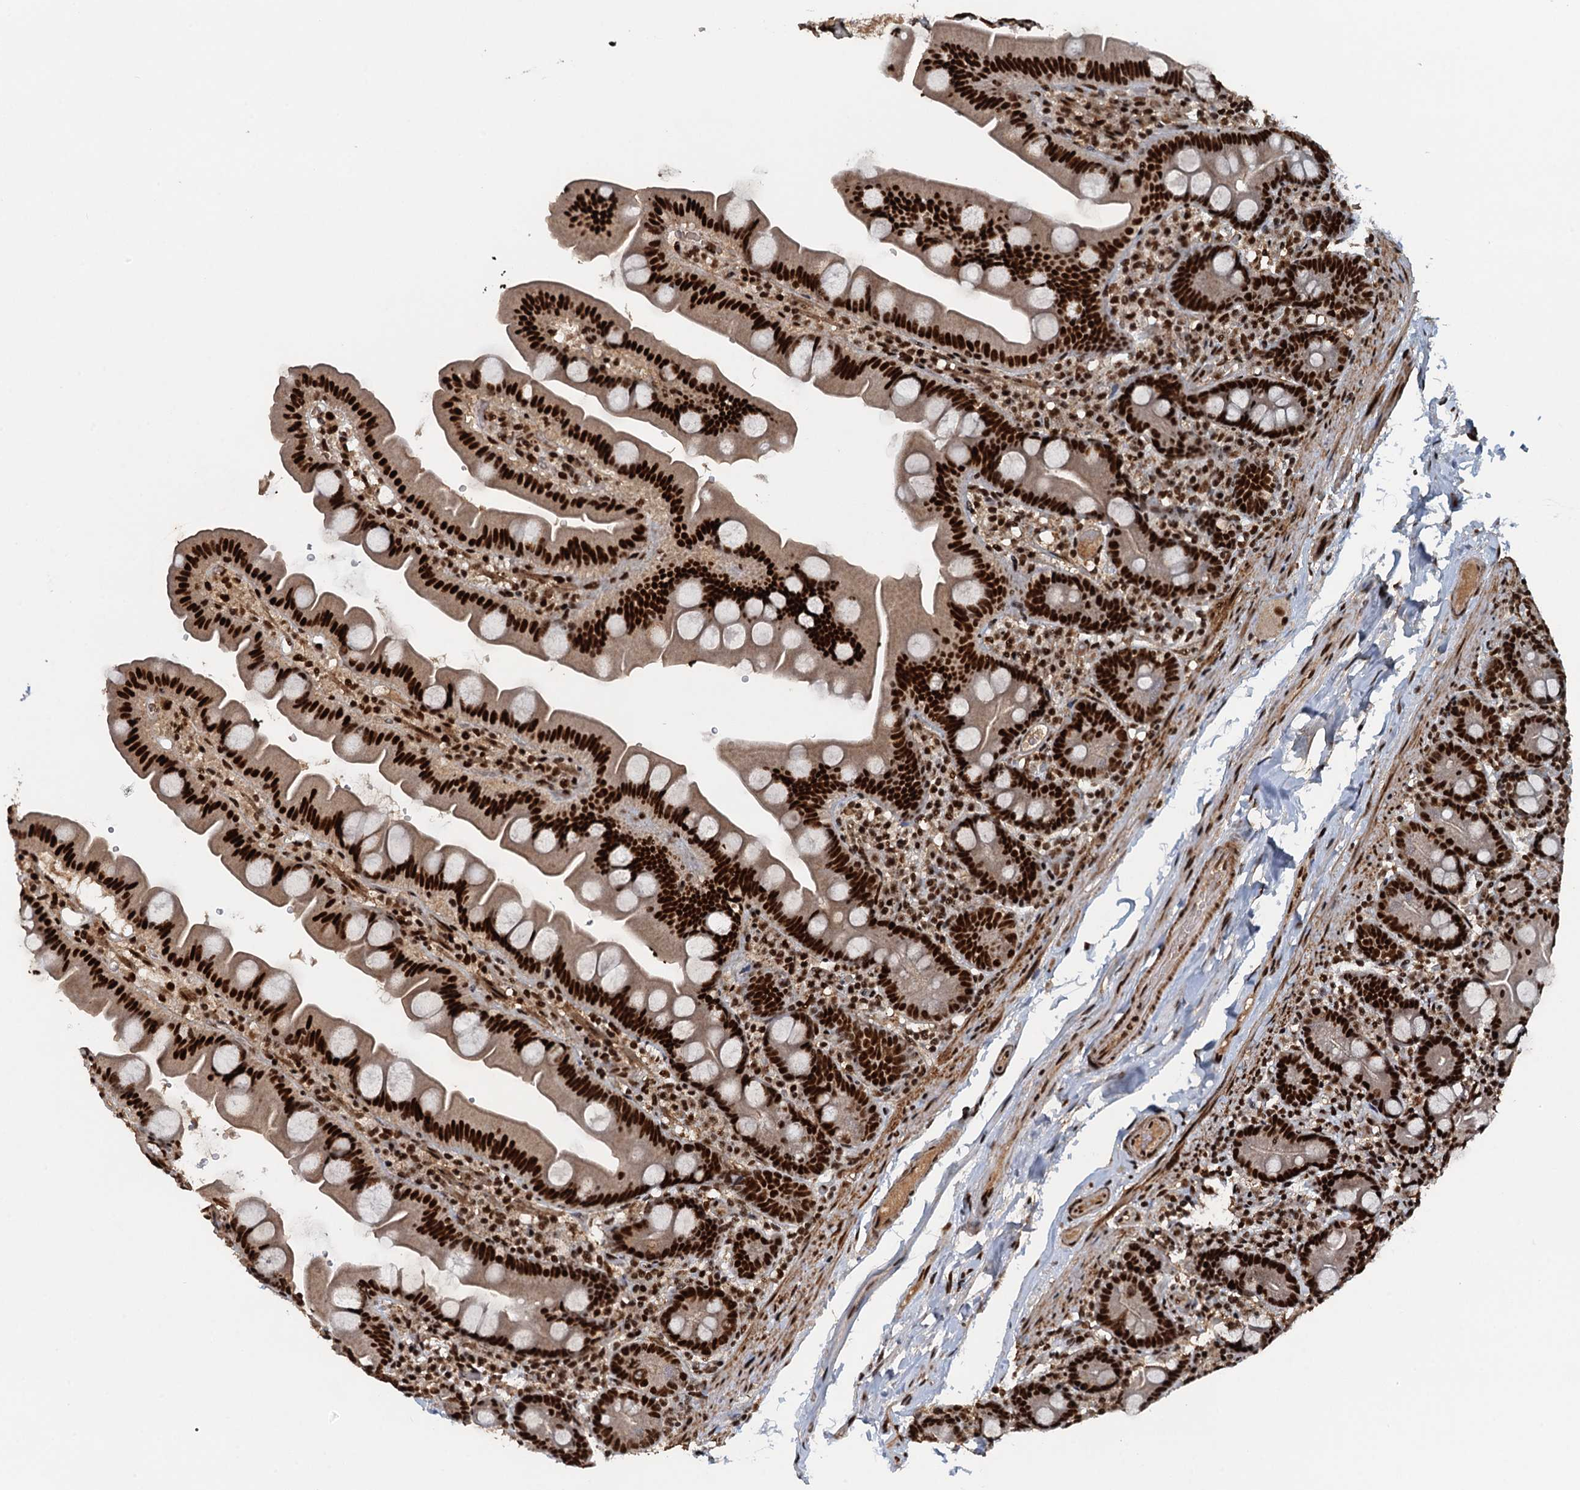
{"staining": {"intensity": "strong", "quantity": ">75%", "location": "nuclear"}, "tissue": "small intestine", "cell_type": "Glandular cells", "image_type": "normal", "snomed": [{"axis": "morphology", "description": "Normal tissue, NOS"}, {"axis": "topography", "description": "Small intestine"}], "caption": "Small intestine stained with IHC exhibits strong nuclear staining in about >75% of glandular cells. Nuclei are stained in blue.", "gene": "ZC3H18", "patient": {"sex": "female", "age": 68}}